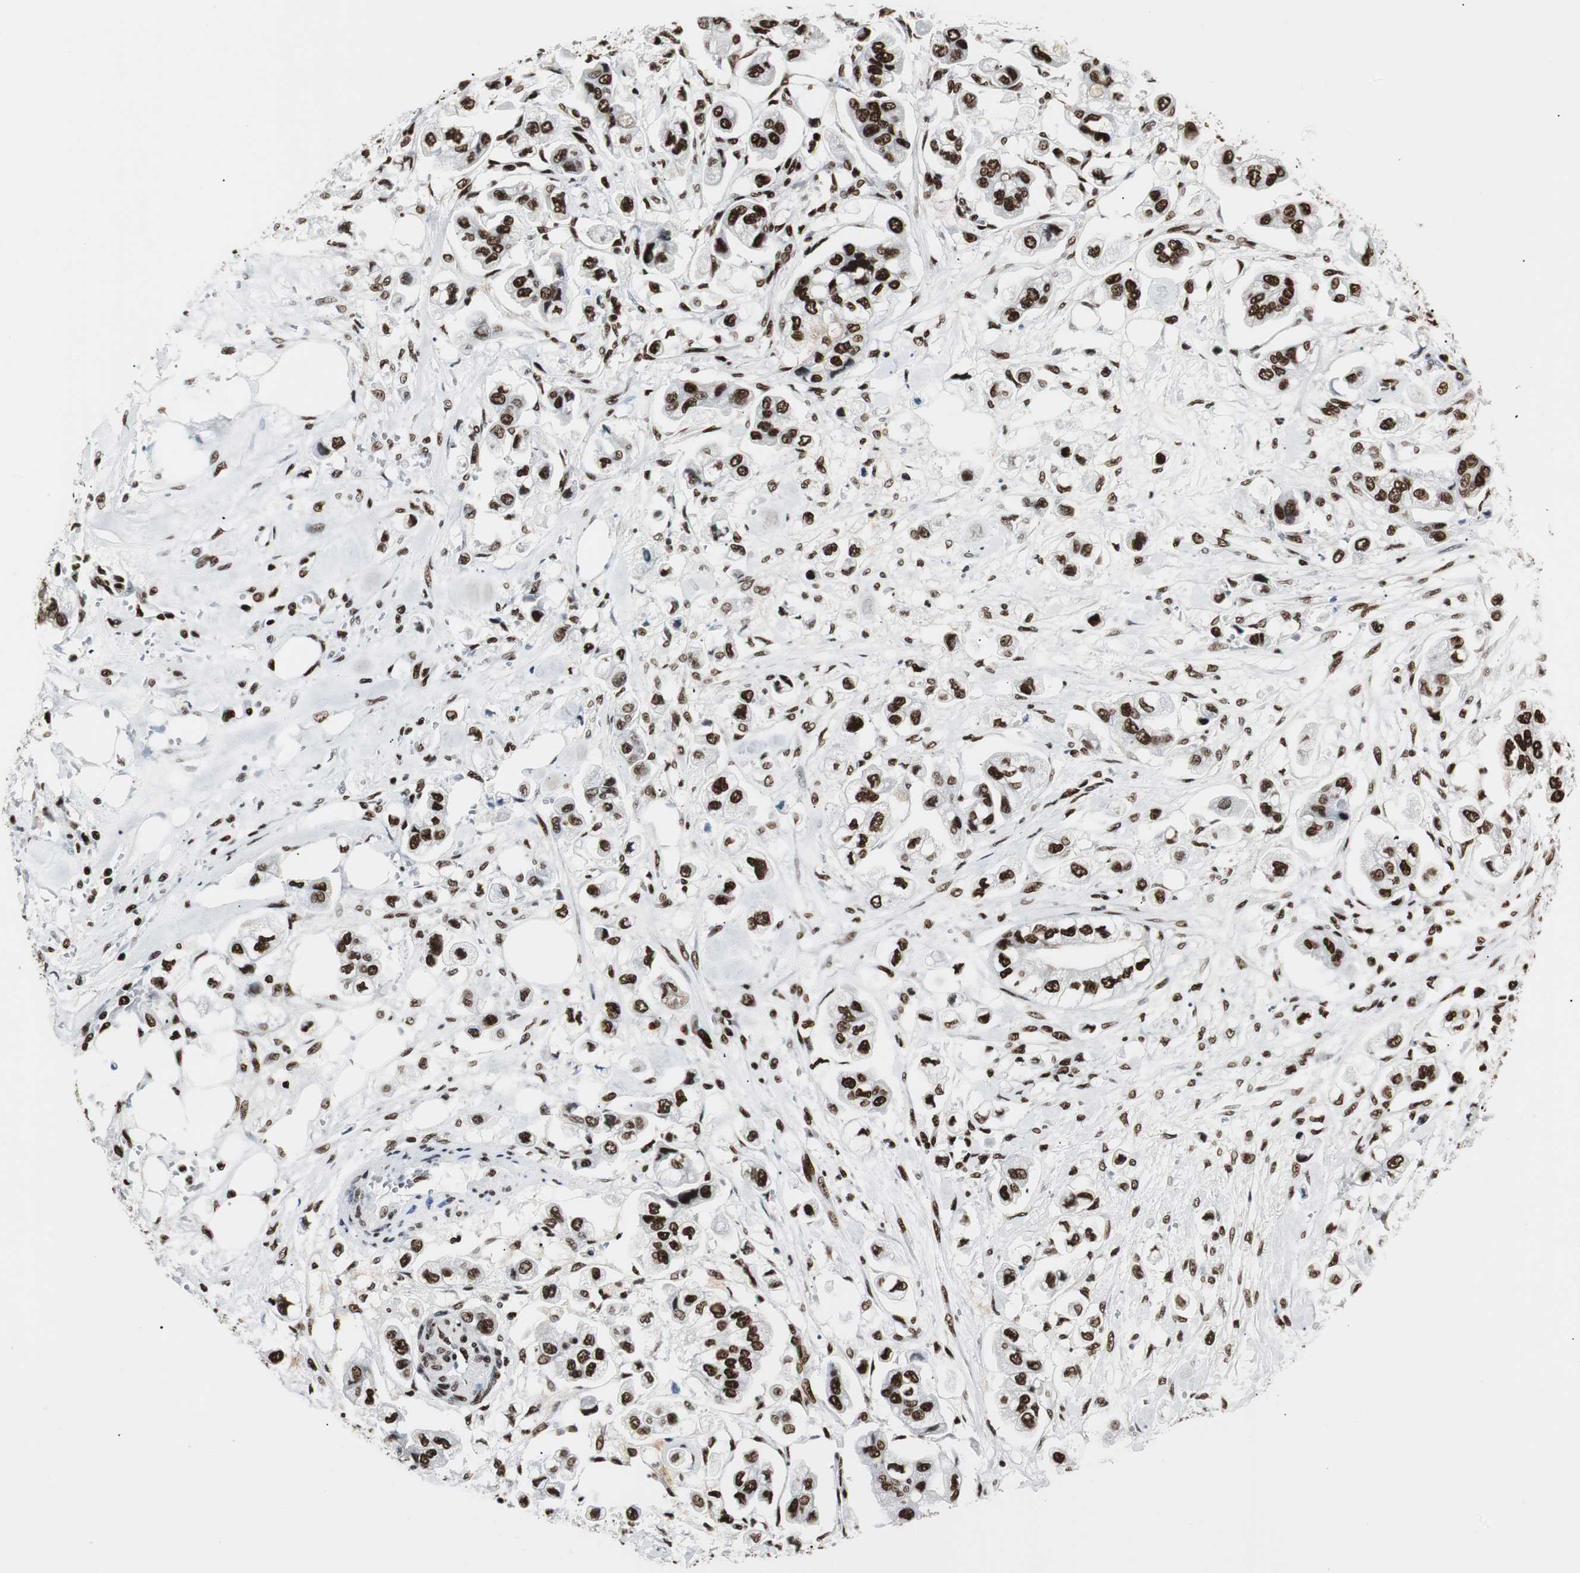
{"staining": {"intensity": "strong", "quantity": ">75%", "location": "nuclear"}, "tissue": "stomach cancer", "cell_type": "Tumor cells", "image_type": "cancer", "snomed": [{"axis": "morphology", "description": "Adenocarcinoma, NOS"}, {"axis": "topography", "description": "Stomach"}], "caption": "An image showing strong nuclear staining in about >75% of tumor cells in stomach cancer (adenocarcinoma), as visualized by brown immunohistochemical staining.", "gene": "MTA2", "patient": {"sex": "male", "age": 62}}